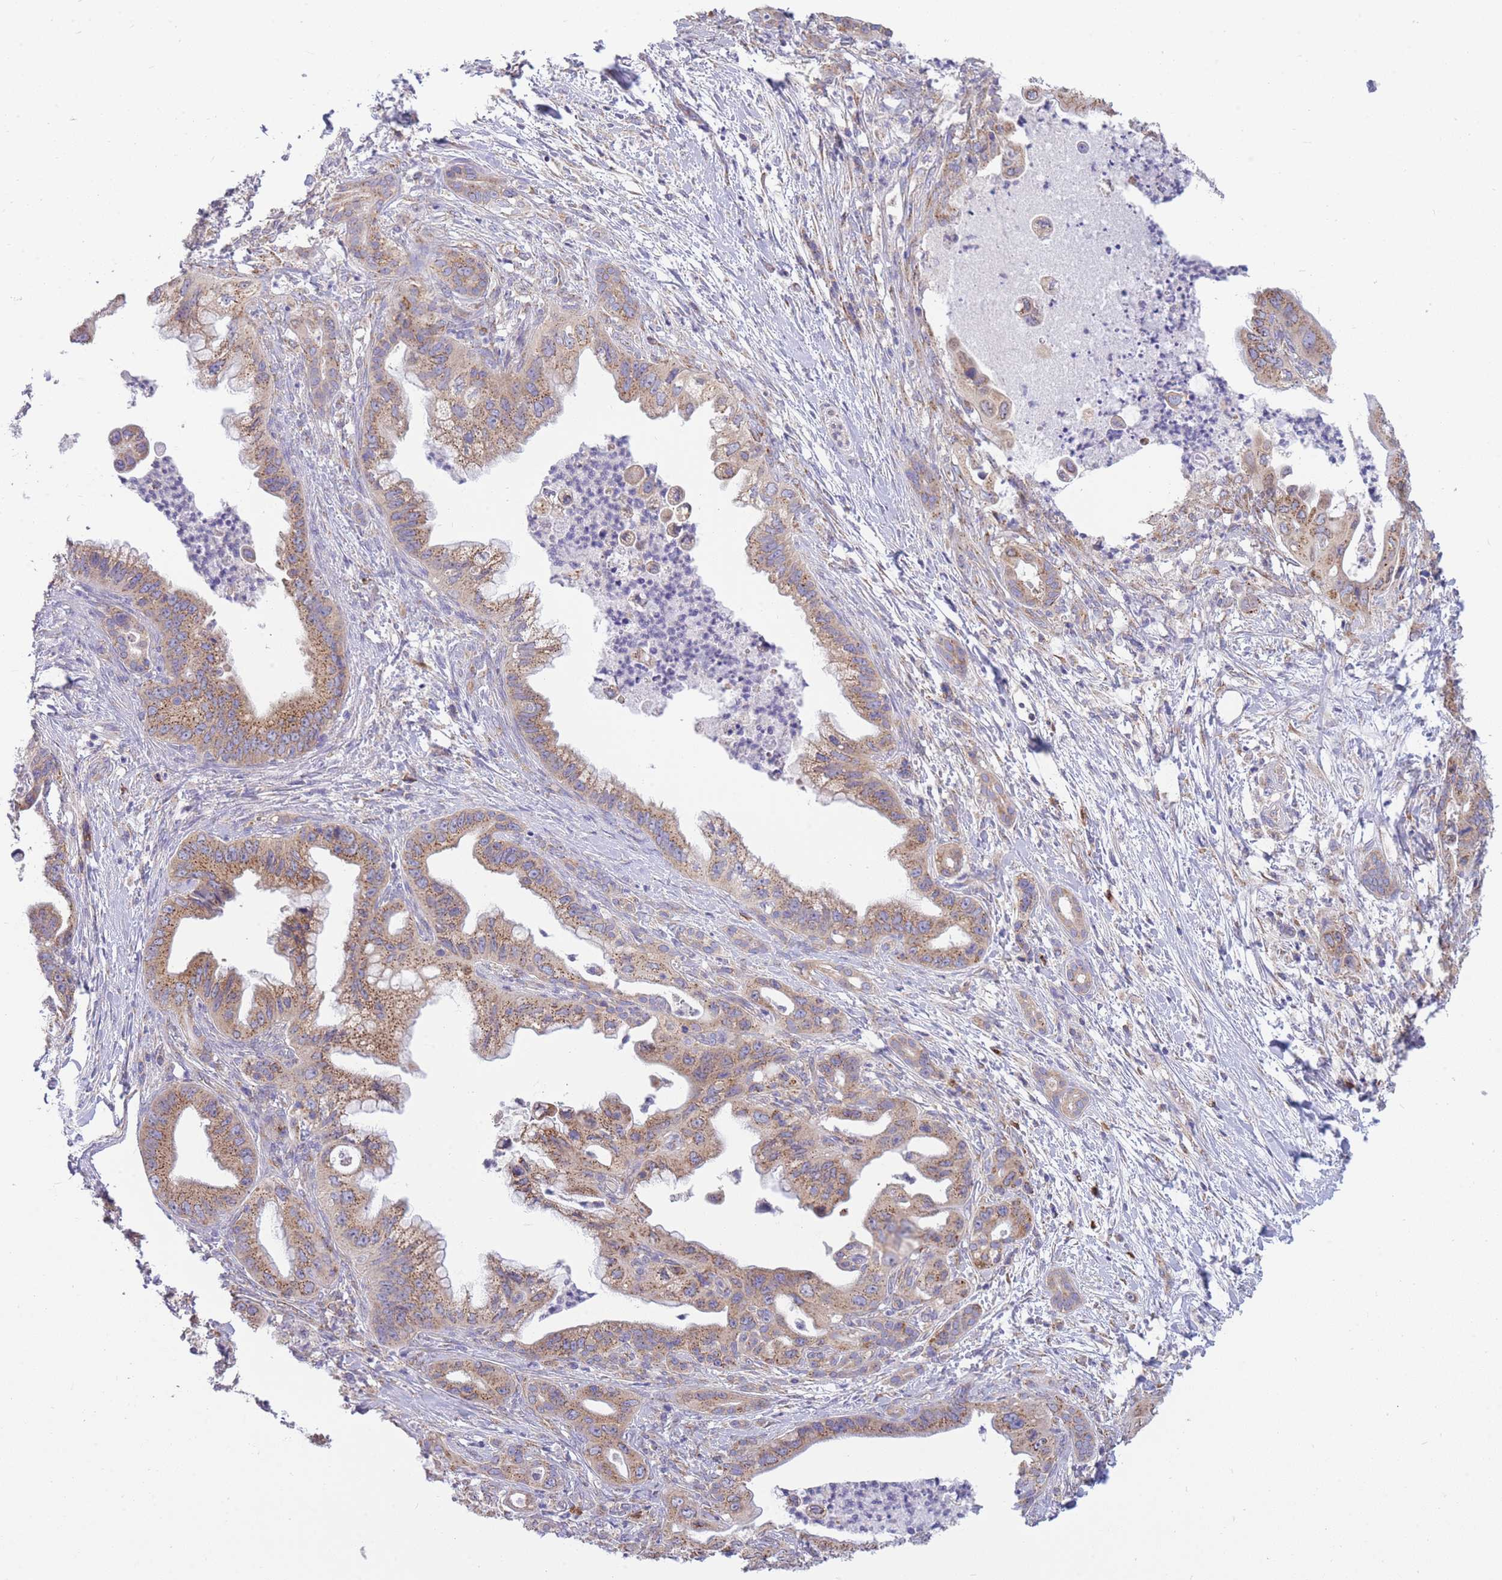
{"staining": {"intensity": "moderate", "quantity": ">75%", "location": "cytoplasmic/membranous"}, "tissue": "pancreatic cancer", "cell_type": "Tumor cells", "image_type": "cancer", "snomed": [{"axis": "morphology", "description": "Adenocarcinoma, NOS"}, {"axis": "topography", "description": "Pancreas"}], "caption": "About >75% of tumor cells in pancreatic adenocarcinoma reveal moderate cytoplasmic/membranous protein staining as visualized by brown immunohistochemical staining.", "gene": "COPG2", "patient": {"sex": "male", "age": 58}}